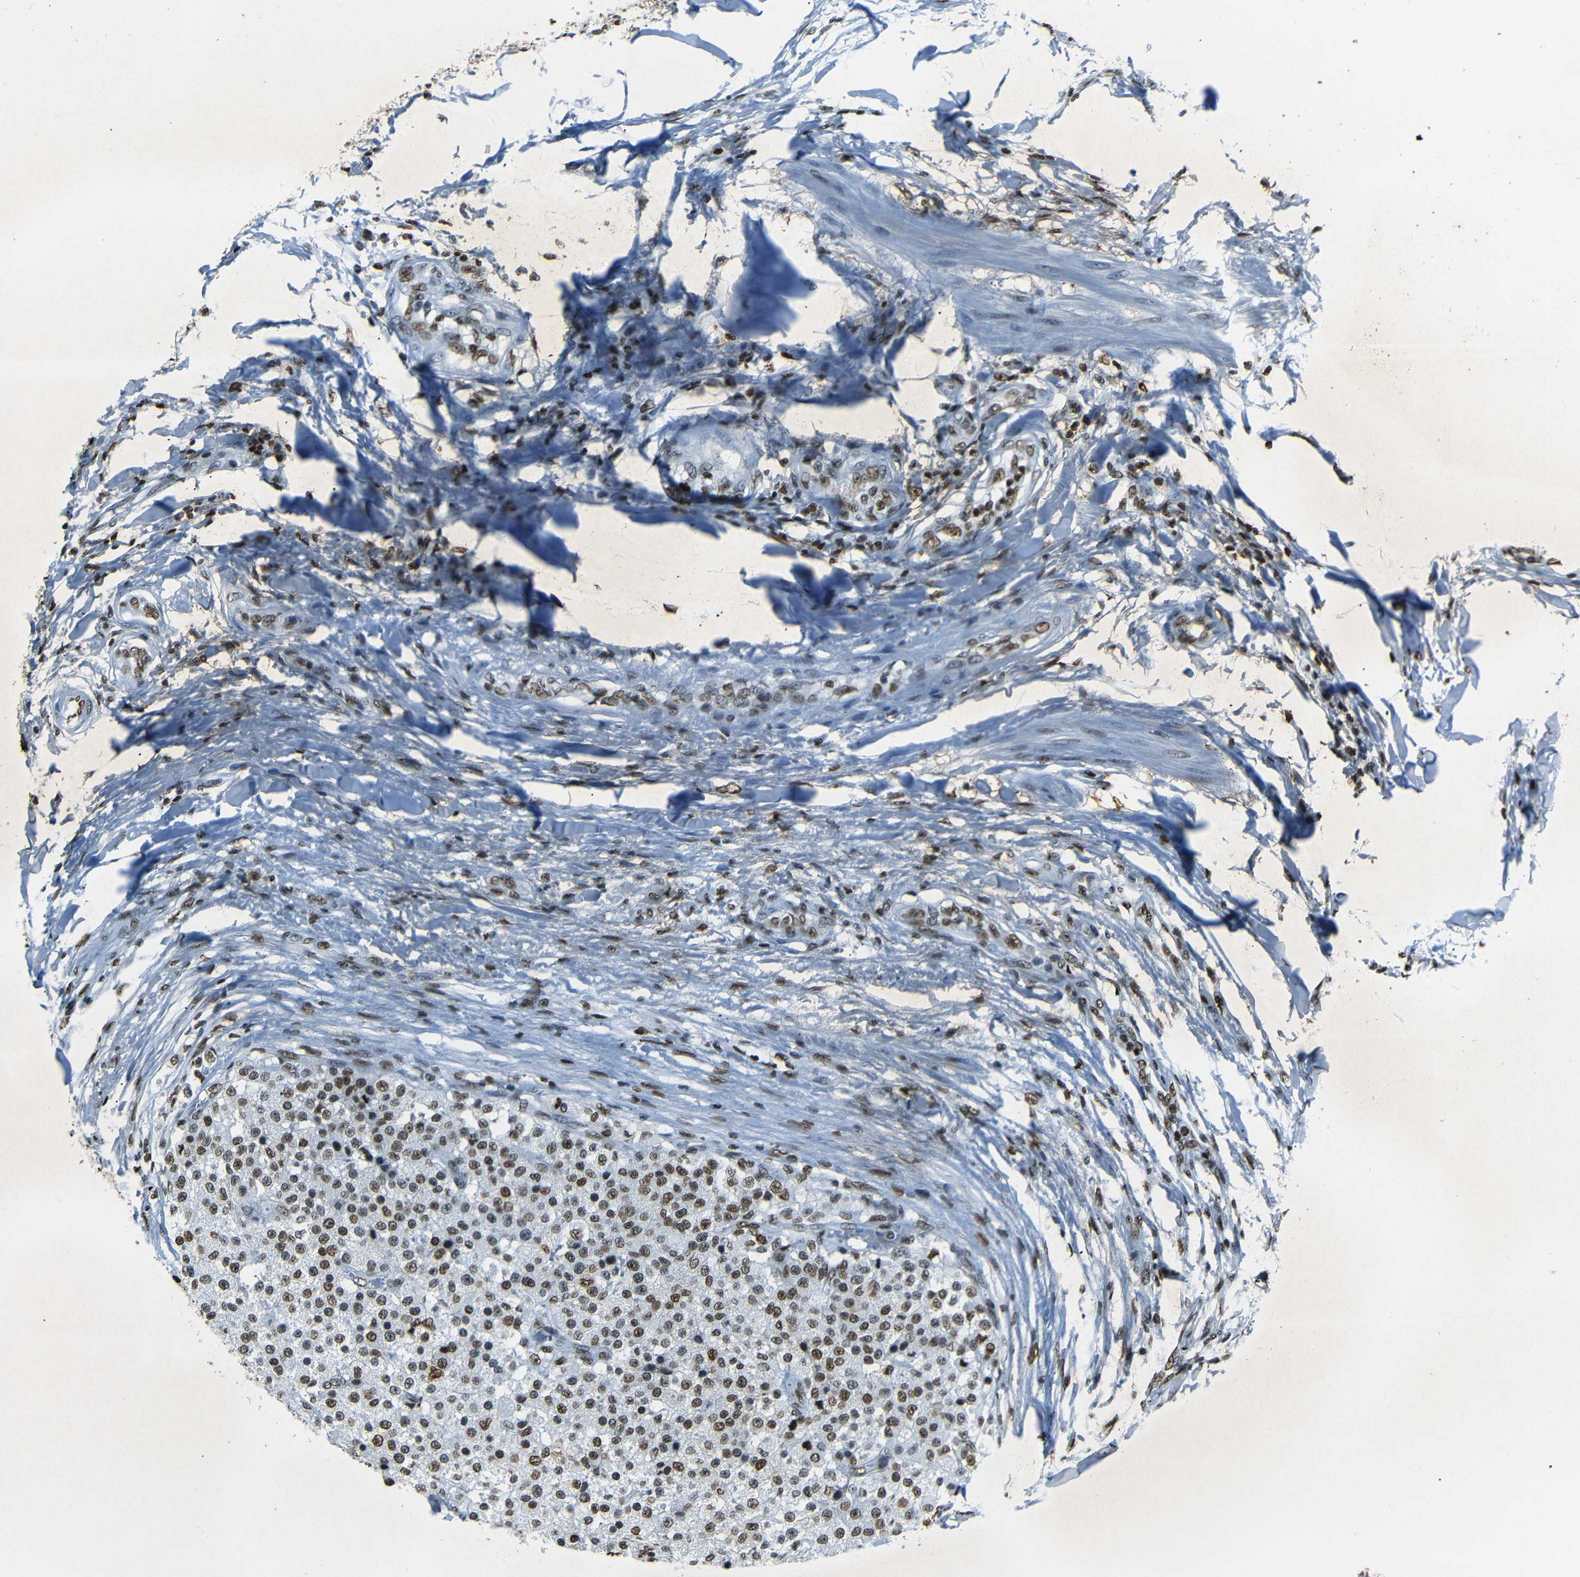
{"staining": {"intensity": "strong", "quantity": ">75%", "location": "nuclear"}, "tissue": "testis cancer", "cell_type": "Tumor cells", "image_type": "cancer", "snomed": [{"axis": "morphology", "description": "Seminoma, NOS"}, {"axis": "topography", "description": "Testis"}], "caption": "Testis seminoma tissue exhibits strong nuclear expression in about >75% of tumor cells, visualized by immunohistochemistry. Nuclei are stained in blue.", "gene": "HMGN1", "patient": {"sex": "male", "age": 59}}